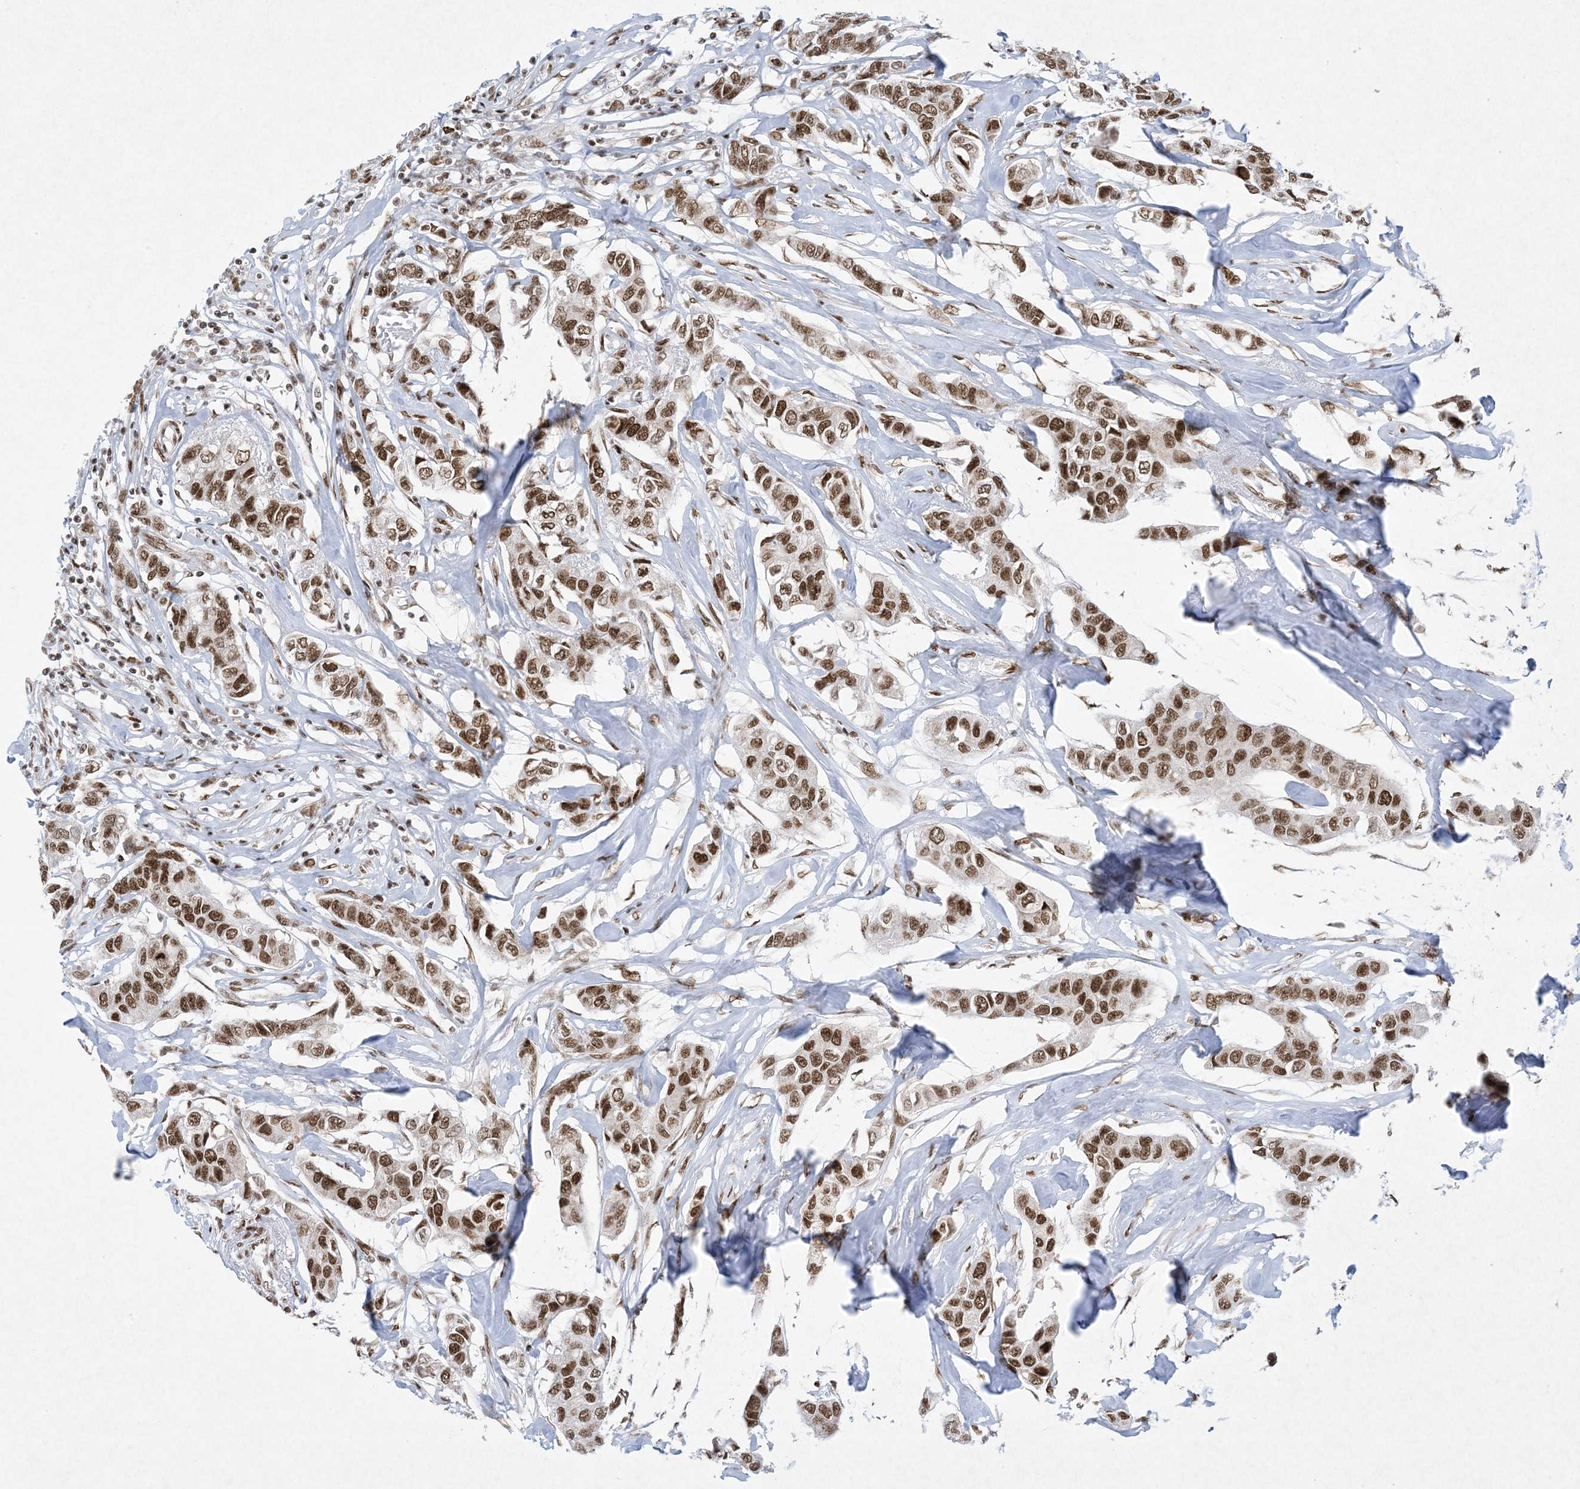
{"staining": {"intensity": "moderate", "quantity": ">75%", "location": "nuclear"}, "tissue": "breast cancer", "cell_type": "Tumor cells", "image_type": "cancer", "snomed": [{"axis": "morphology", "description": "Duct carcinoma"}, {"axis": "topography", "description": "Breast"}], "caption": "DAB (3,3'-diaminobenzidine) immunohistochemical staining of human breast cancer (intraductal carcinoma) reveals moderate nuclear protein staining in about >75% of tumor cells.", "gene": "PKNOX2", "patient": {"sex": "female", "age": 80}}